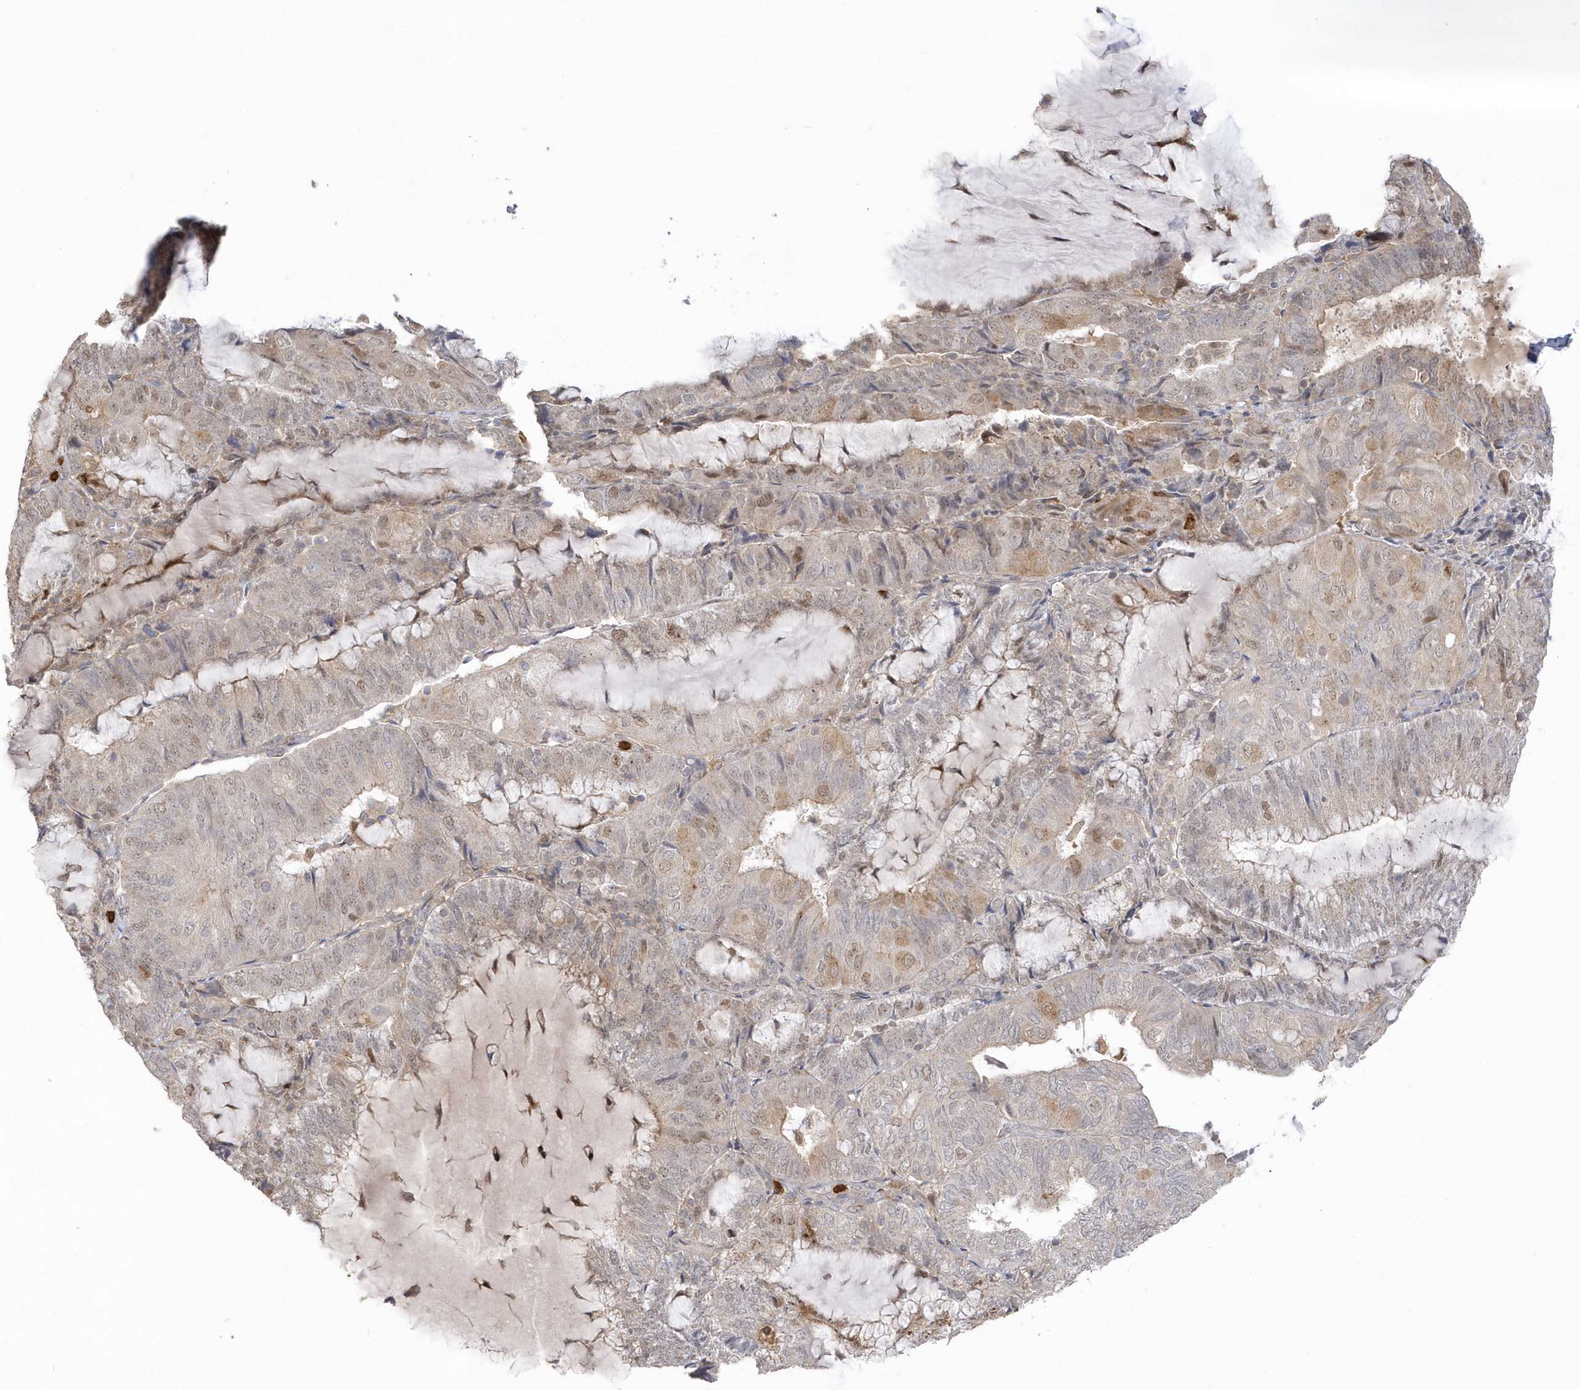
{"staining": {"intensity": "moderate", "quantity": "<25%", "location": "cytoplasmic/membranous,nuclear"}, "tissue": "endometrial cancer", "cell_type": "Tumor cells", "image_type": "cancer", "snomed": [{"axis": "morphology", "description": "Adenocarcinoma, NOS"}, {"axis": "topography", "description": "Endometrium"}], "caption": "Human endometrial adenocarcinoma stained for a protein (brown) exhibits moderate cytoplasmic/membranous and nuclear positive positivity in approximately <25% of tumor cells.", "gene": "NAF1", "patient": {"sex": "female", "age": 81}}